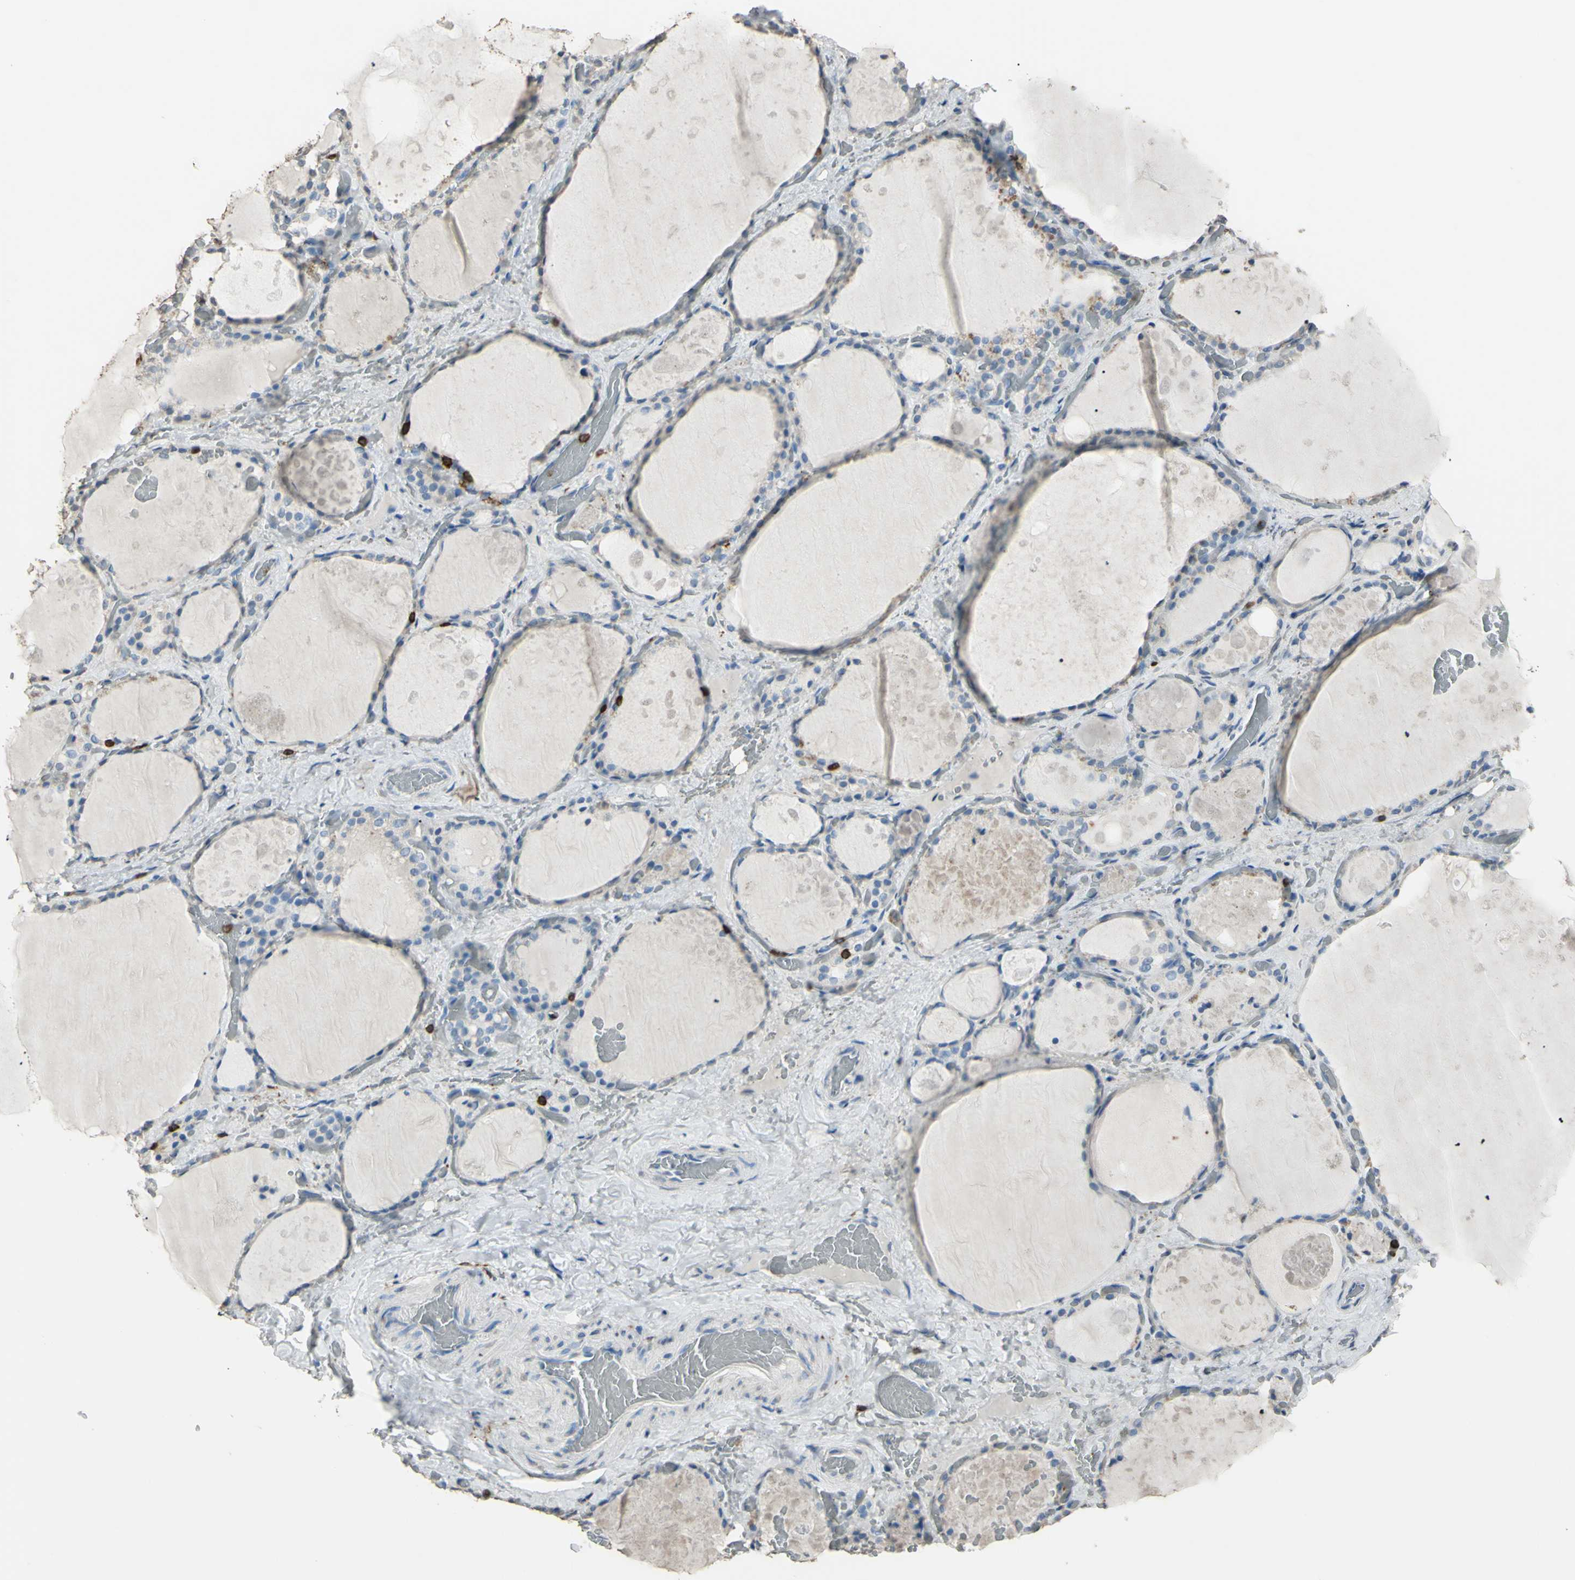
{"staining": {"intensity": "negative", "quantity": "none", "location": "none"}, "tissue": "thyroid gland", "cell_type": "Glandular cells", "image_type": "normal", "snomed": [{"axis": "morphology", "description": "Normal tissue, NOS"}, {"axis": "topography", "description": "Thyroid gland"}], "caption": "Glandular cells show no significant protein expression in normal thyroid gland.", "gene": "PSTPIP1", "patient": {"sex": "male", "age": 61}}